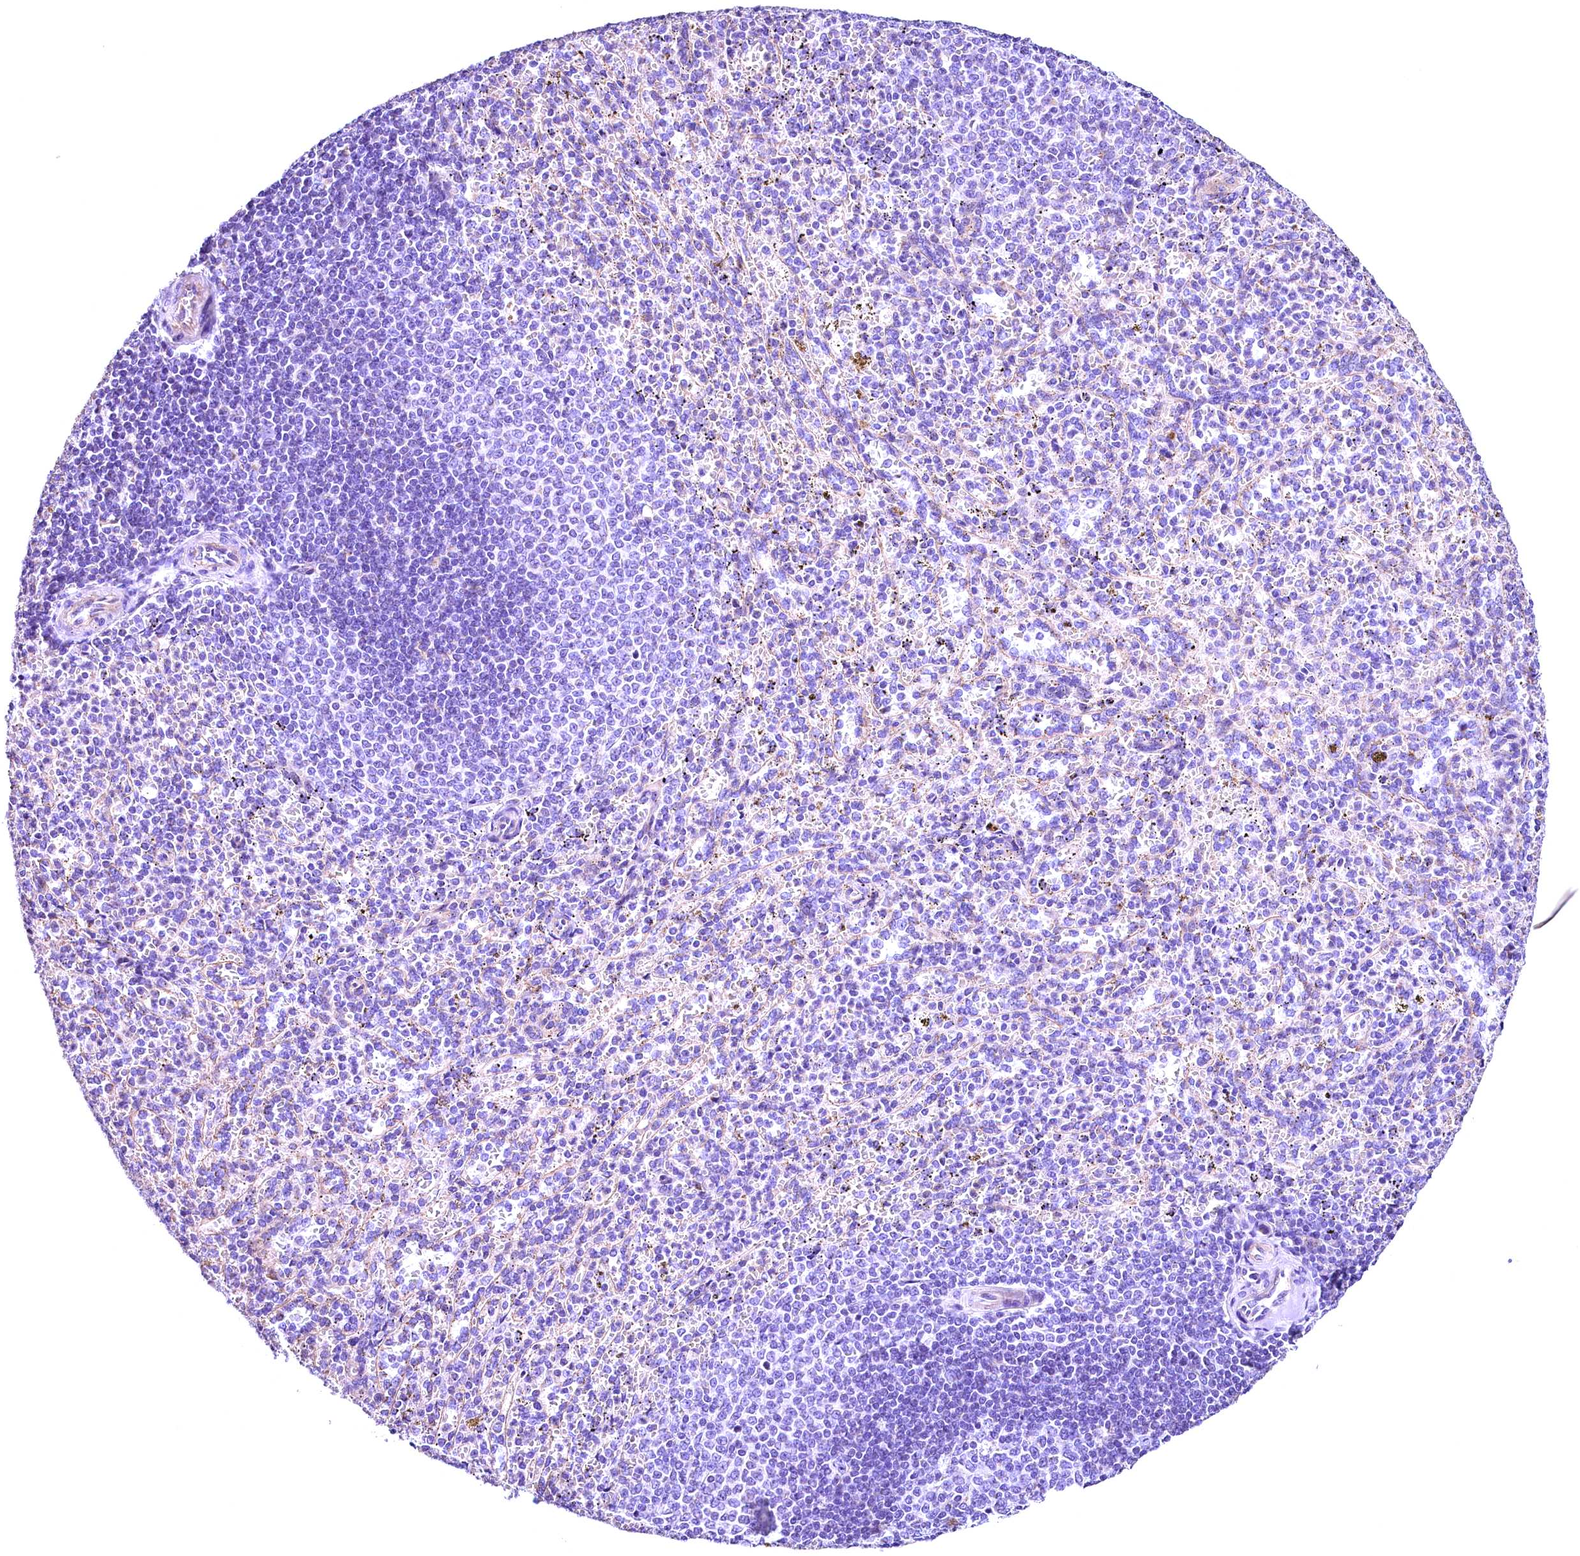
{"staining": {"intensity": "negative", "quantity": "none", "location": "none"}, "tissue": "spleen", "cell_type": "Cells in red pulp", "image_type": "normal", "snomed": [{"axis": "morphology", "description": "Normal tissue, NOS"}, {"axis": "topography", "description": "Spleen"}], "caption": "High magnification brightfield microscopy of normal spleen stained with DAB (3,3'-diaminobenzidine) (brown) and counterstained with hematoxylin (blue): cells in red pulp show no significant staining. (Brightfield microscopy of DAB (3,3'-diaminobenzidine) immunohistochemistry (IHC) at high magnification).", "gene": "ACAA2", "patient": {"sex": "female", "age": 21}}